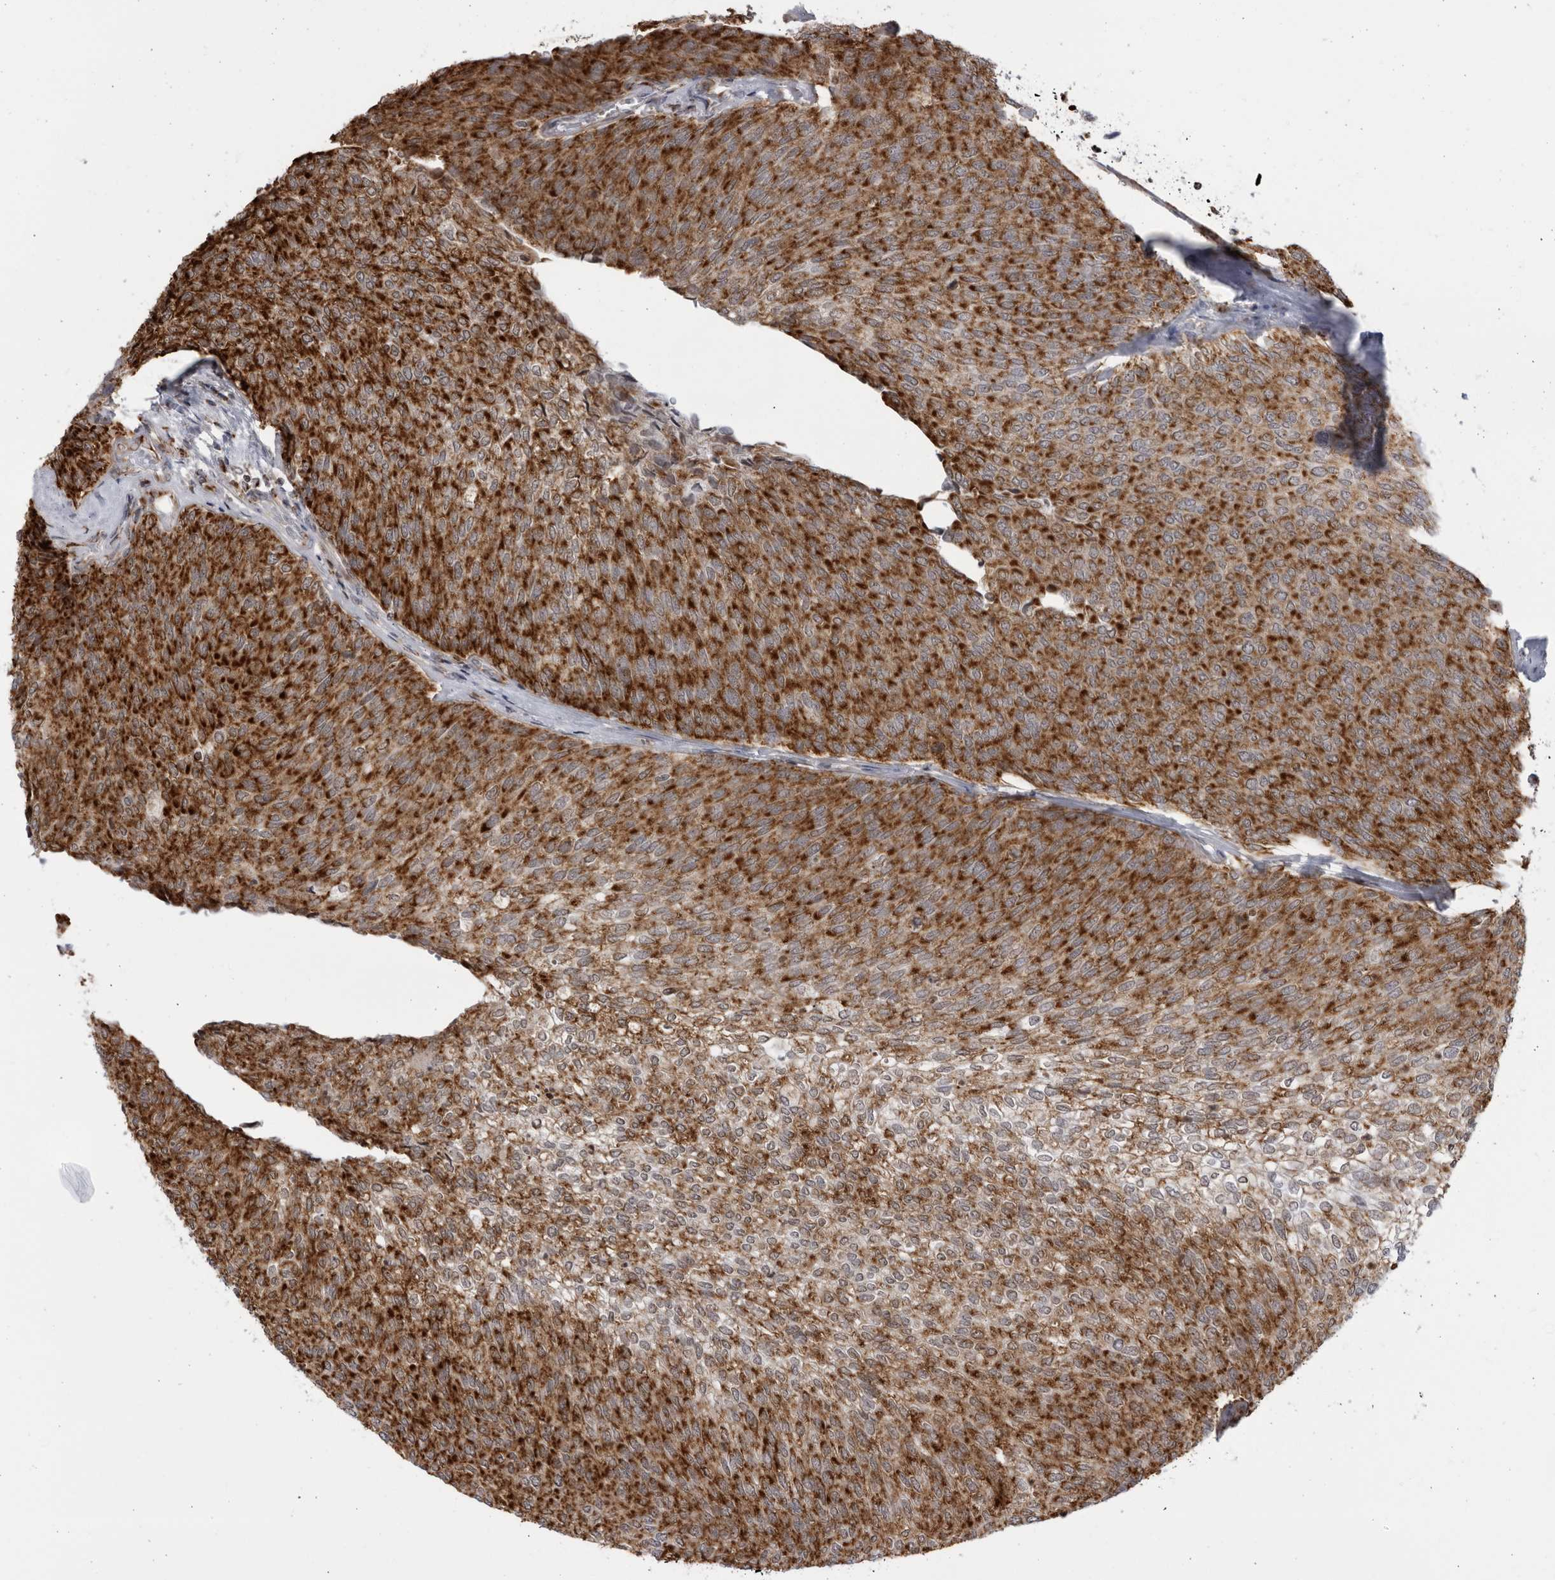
{"staining": {"intensity": "strong", "quantity": ">75%", "location": "cytoplasmic/membranous"}, "tissue": "urothelial cancer", "cell_type": "Tumor cells", "image_type": "cancer", "snomed": [{"axis": "morphology", "description": "Urothelial carcinoma, Low grade"}, {"axis": "topography", "description": "Urinary bladder"}], "caption": "Urothelial cancer tissue exhibits strong cytoplasmic/membranous staining in about >75% of tumor cells, visualized by immunohistochemistry.", "gene": "RBM34", "patient": {"sex": "female", "age": 79}}